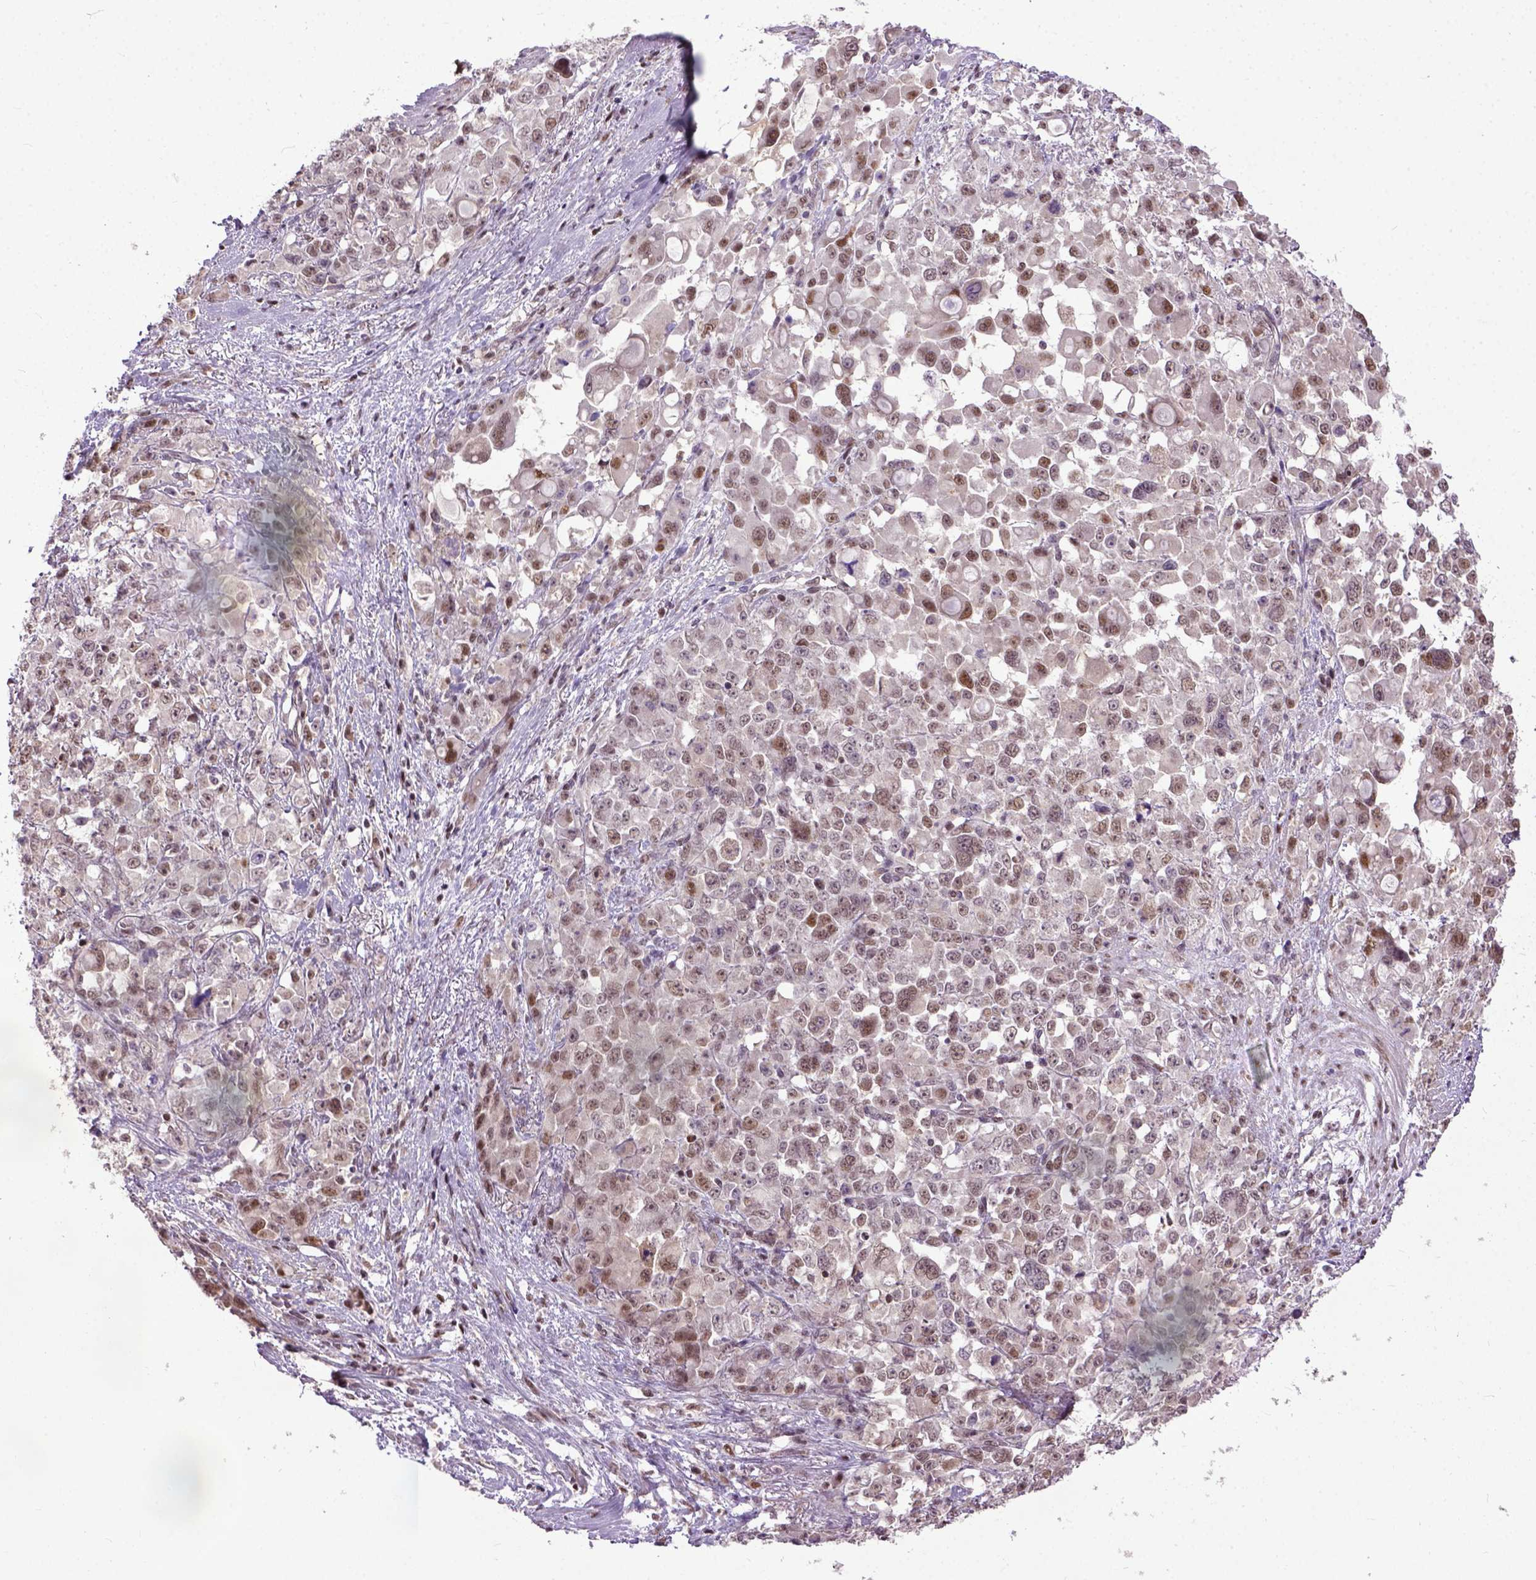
{"staining": {"intensity": "moderate", "quantity": ">75%", "location": "nuclear"}, "tissue": "stomach cancer", "cell_type": "Tumor cells", "image_type": "cancer", "snomed": [{"axis": "morphology", "description": "Adenocarcinoma, NOS"}, {"axis": "topography", "description": "Stomach"}], "caption": "The micrograph shows staining of stomach cancer, revealing moderate nuclear protein expression (brown color) within tumor cells.", "gene": "UBA3", "patient": {"sex": "female", "age": 76}}